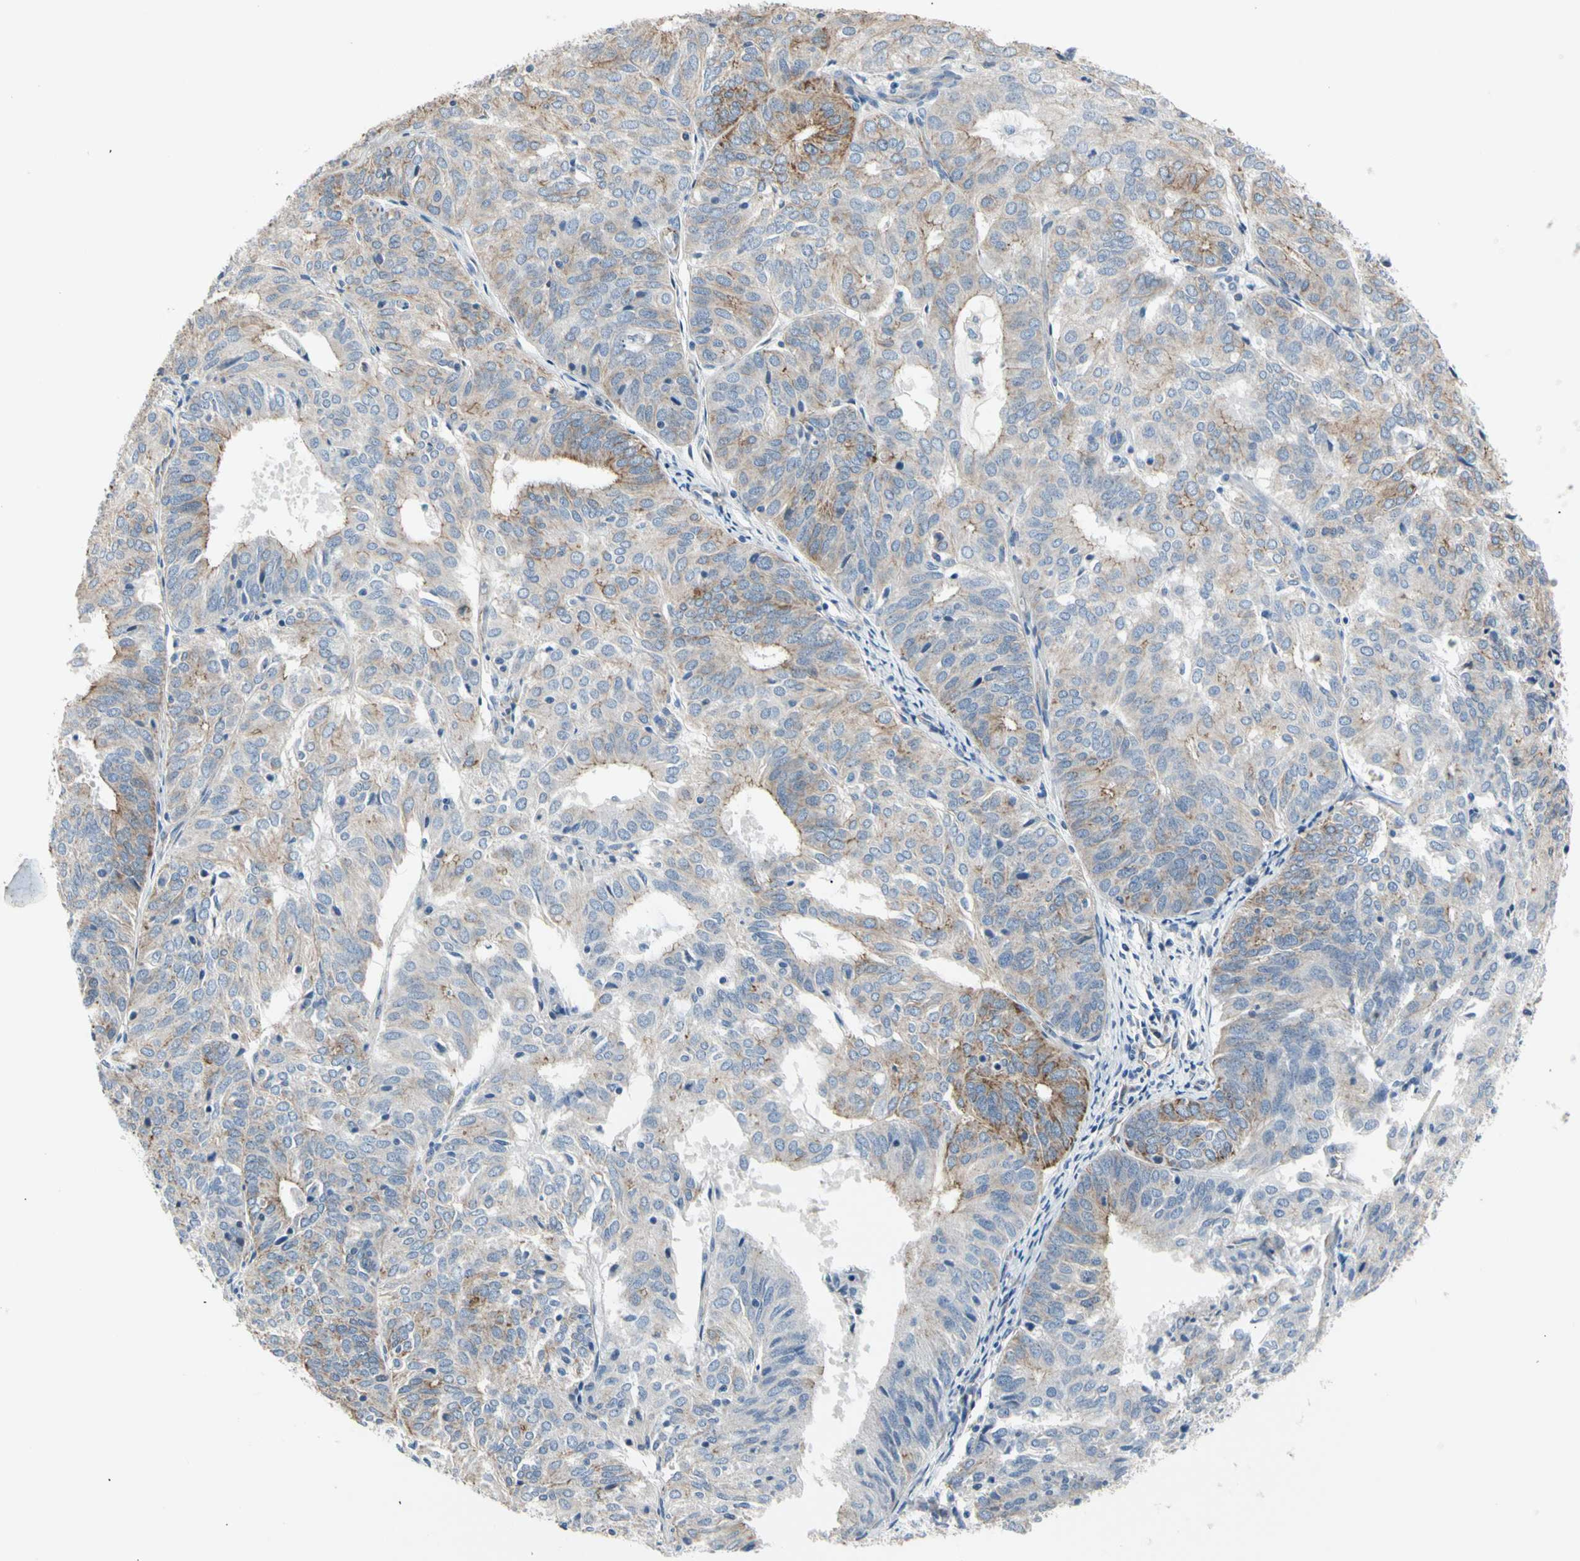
{"staining": {"intensity": "weak", "quantity": "<25%", "location": "cytoplasmic/membranous"}, "tissue": "endometrial cancer", "cell_type": "Tumor cells", "image_type": "cancer", "snomed": [{"axis": "morphology", "description": "Adenocarcinoma, NOS"}, {"axis": "topography", "description": "Uterus"}], "caption": "The image exhibits no staining of tumor cells in endometrial cancer (adenocarcinoma).", "gene": "LGR6", "patient": {"sex": "female", "age": 60}}